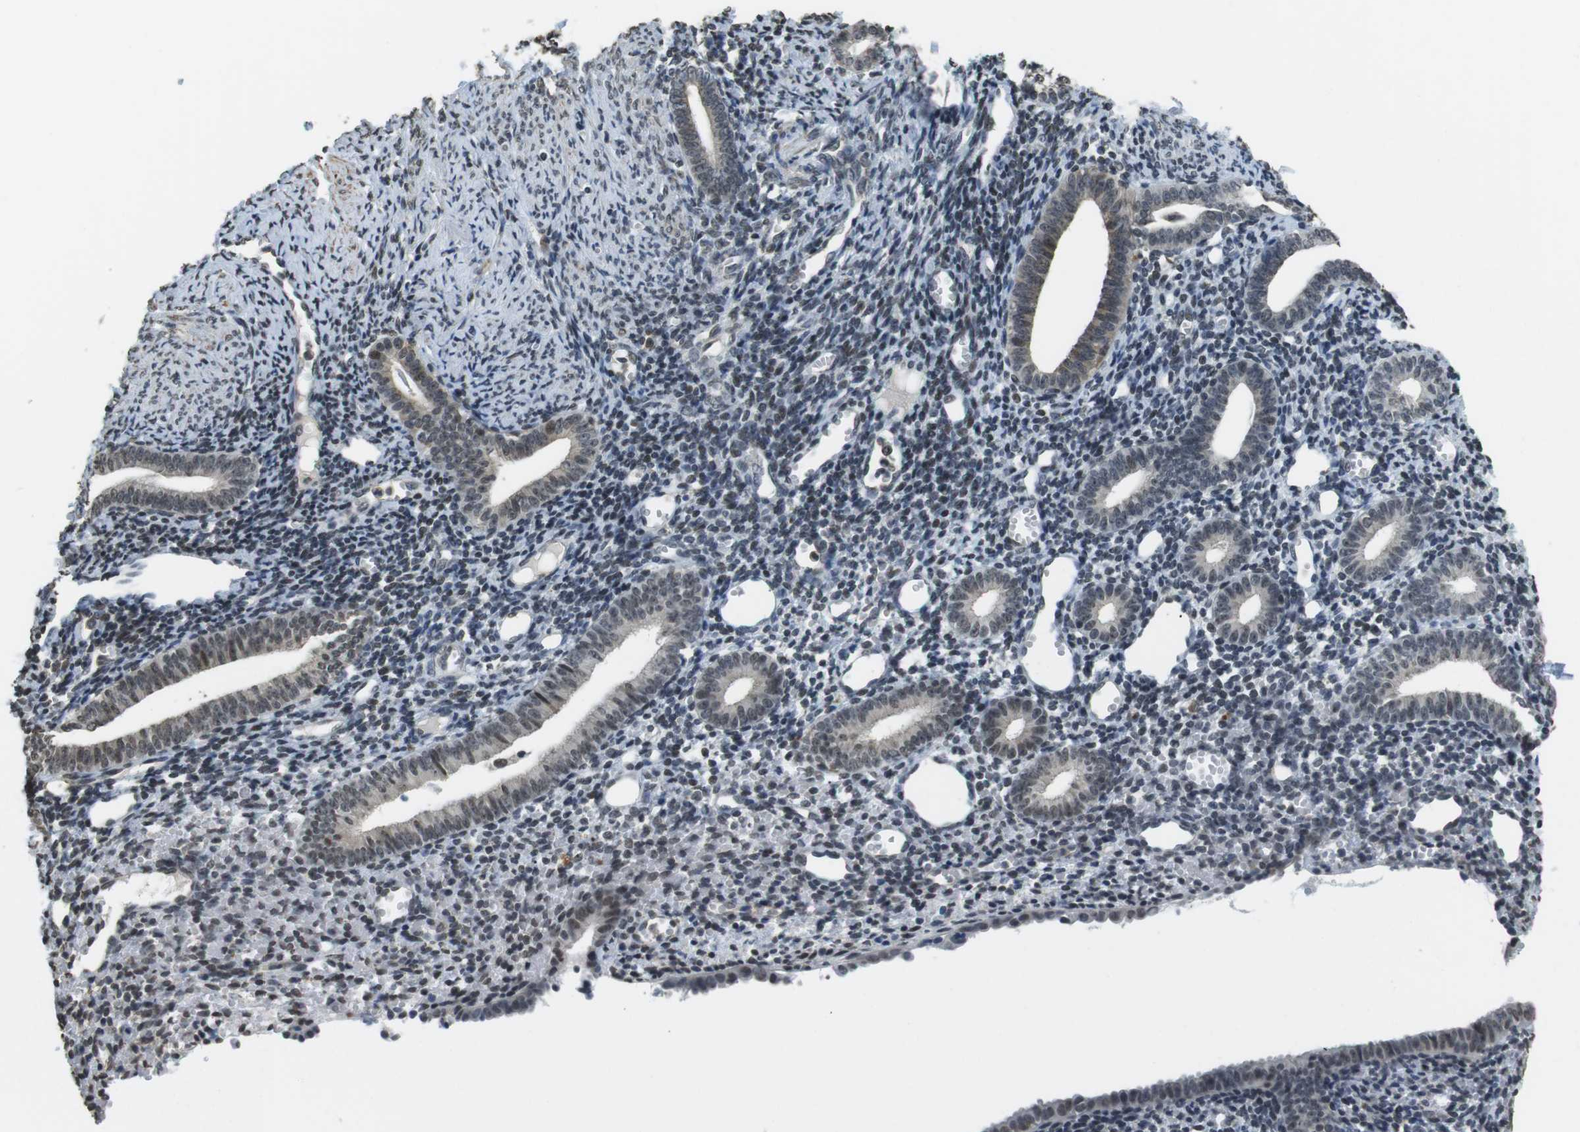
{"staining": {"intensity": "weak", "quantity": "25%-75%", "location": "cytoplasmic/membranous,nuclear"}, "tissue": "endometrium", "cell_type": "Cells in endometrial stroma", "image_type": "normal", "snomed": [{"axis": "morphology", "description": "Normal tissue, NOS"}, {"axis": "topography", "description": "Endometrium"}], "caption": "DAB immunohistochemical staining of unremarkable endometrium reveals weak cytoplasmic/membranous,nuclear protein staining in approximately 25%-75% of cells in endometrial stroma. The staining was performed using DAB (3,3'-diaminobenzidine) to visualize the protein expression in brown, while the nuclei were stained in blue with hematoxylin (Magnification: 20x).", "gene": "USP7", "patient": {"sex": "female", "age": 50}}